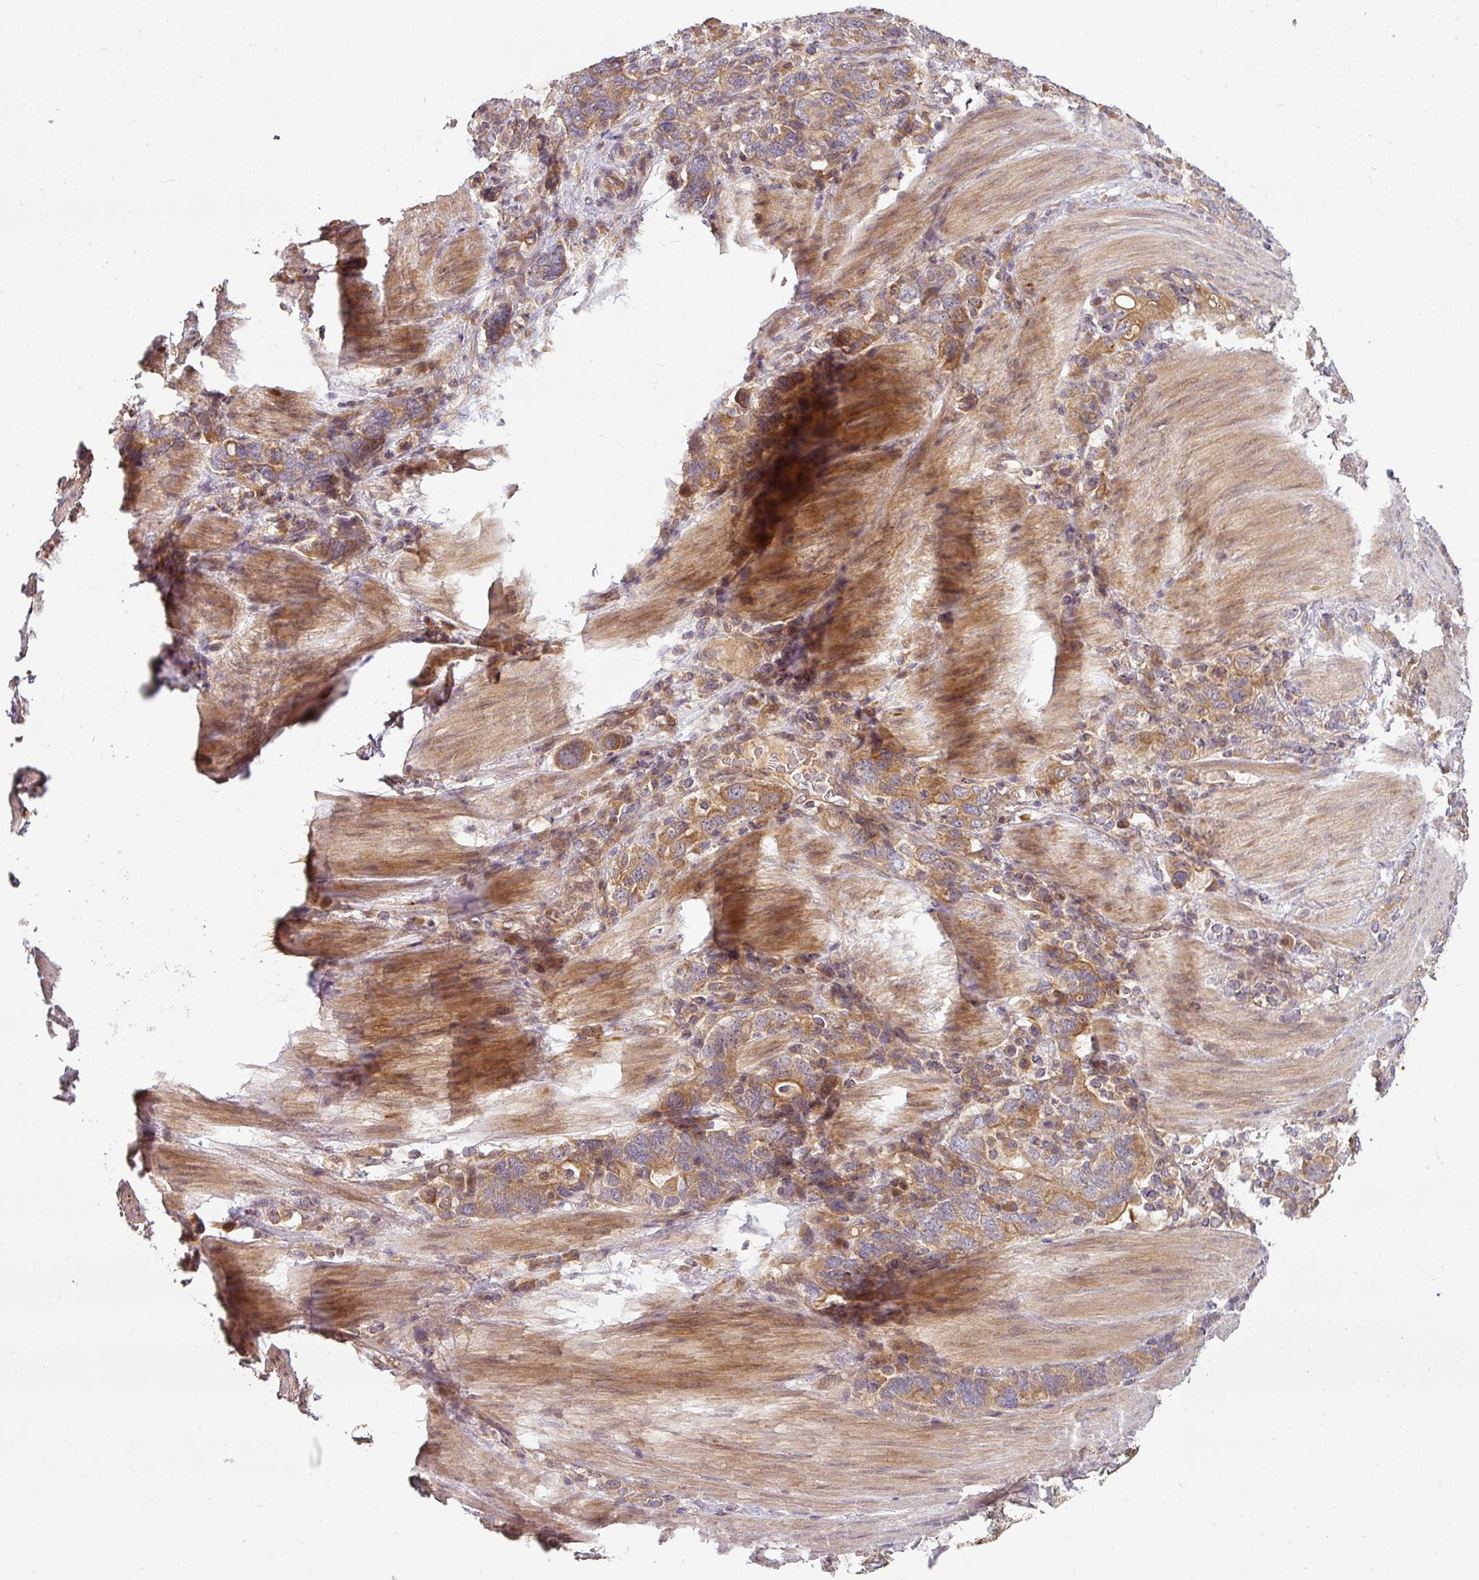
{"staining": {"intensity": "moderate", "quantity": ">75%", "location": "cytoplasmic/membranous"}, "tissue": "stomach cancer", "cell_type": "Tumor cells", "image_type": "cancer", "snomed": [{"axis": "morphology", "description": "Adenocarcinoma, NOS"}, {"axis": "topography", "description": "Stomach, upper"}, {"axis": "topography", "description": "Stomach"}], "caption": "A histopathology image showing moderate cytoplasmic/membranous positivity in approximately >75% of tumor cells in stomach cancer (adenocarcinoma), as visualized by brown immunohistochemical staining.", "gene": "RNF31", "patient": {"sex": "male", "age": 62}}